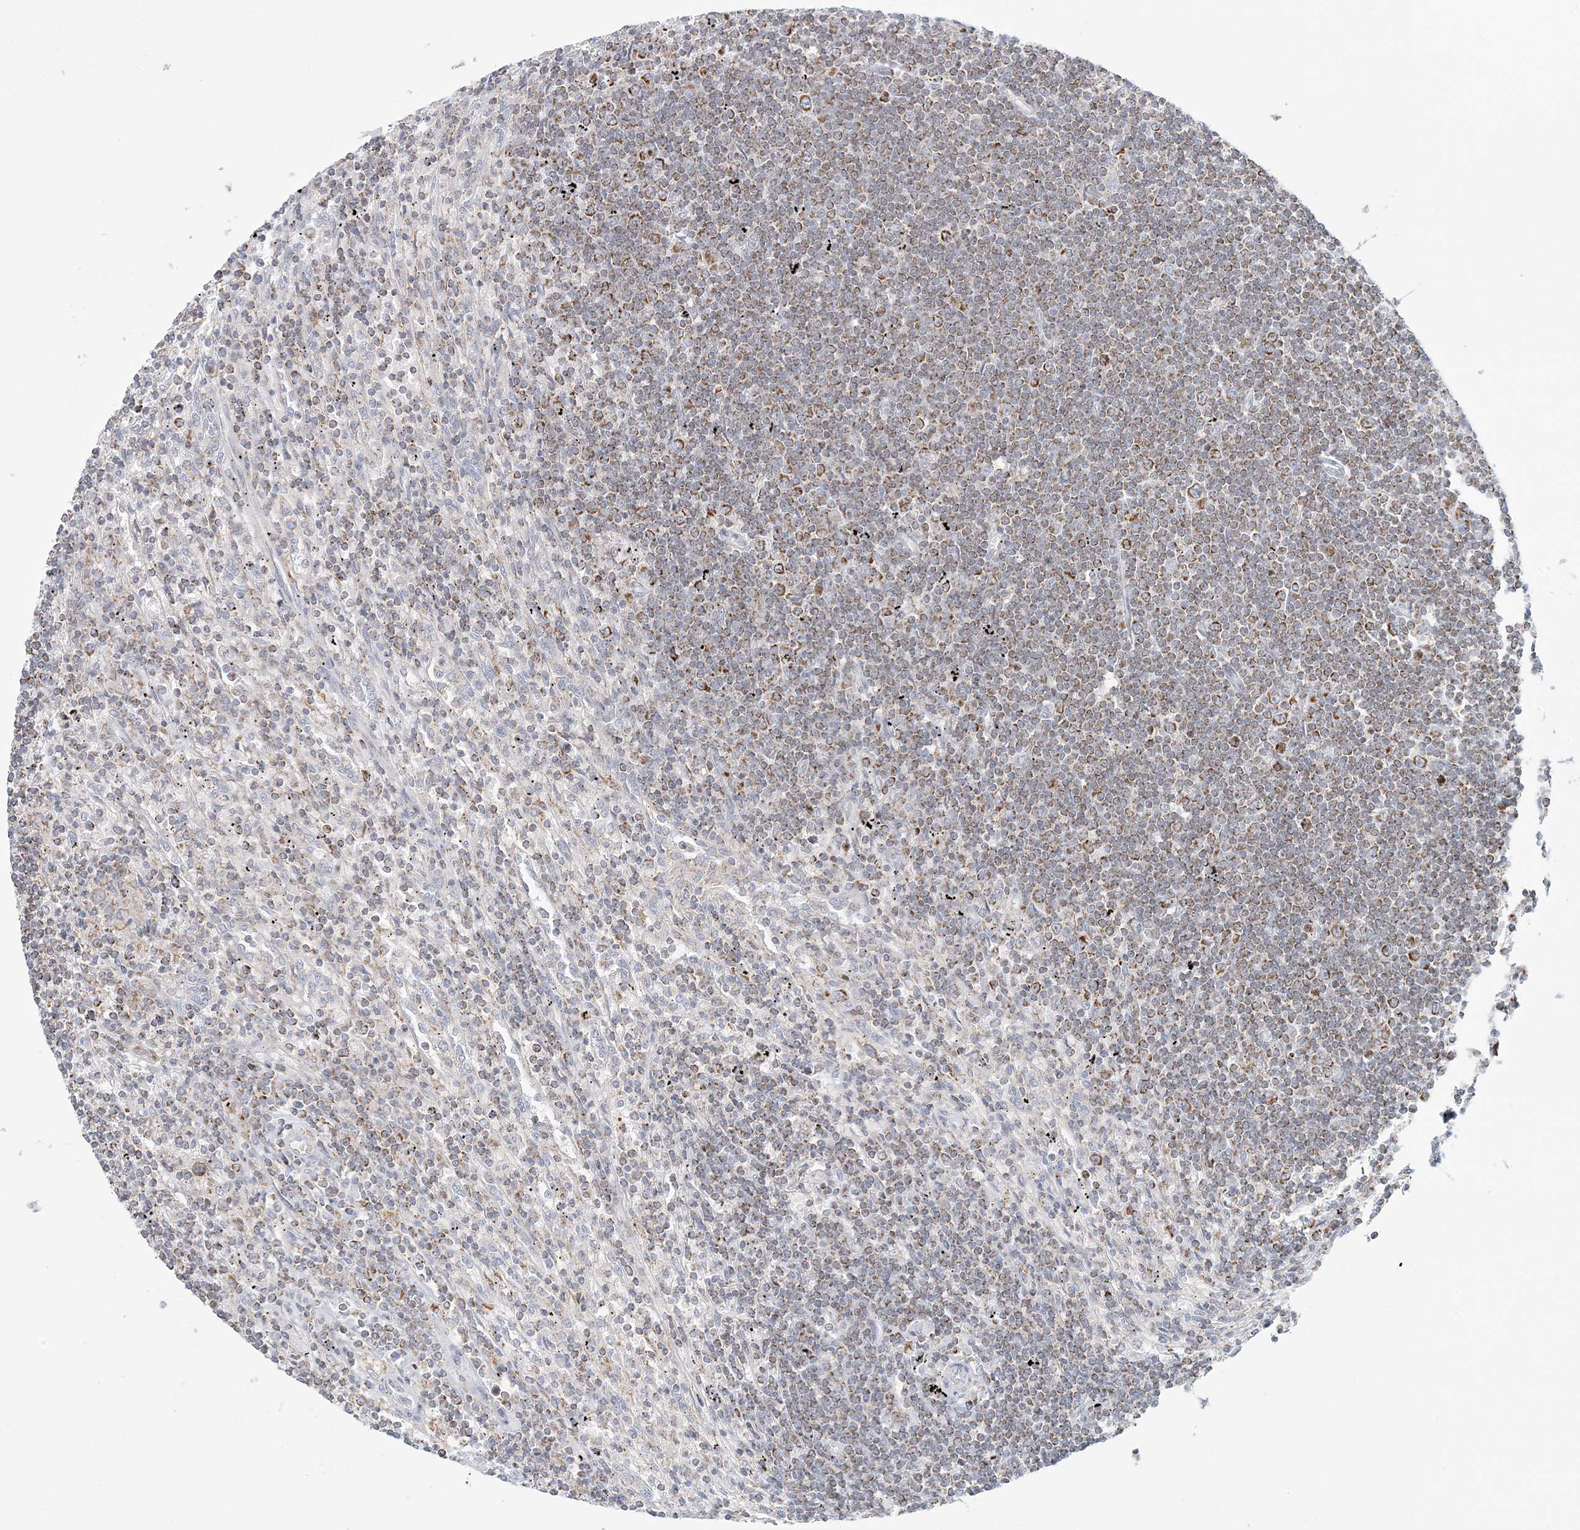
{"staining": {"intensity": "moderate", "quantity": ">75%", "location": "cytoplasmic/membranous"}, "tissue": "lymphoma", "cell_type": "Tumor cells", "image_type": "cancer", "snomed": [{"axis": "morphology", "description": "Malignant lymphoma, non-Hodgkin's type, Low grade"}, {"axis": "topography", "description": "Spleen"}], "caption": "Moderate cytoplasmic/membranous staining for a protein is appreciated in about >75% of tumor cells of low-grade malignant lymphoma, non-Hodgkin's type using immunohistochemistry (IHC).", "gene": "BDH1", "patient": {"sex": "male", "age": 76}}